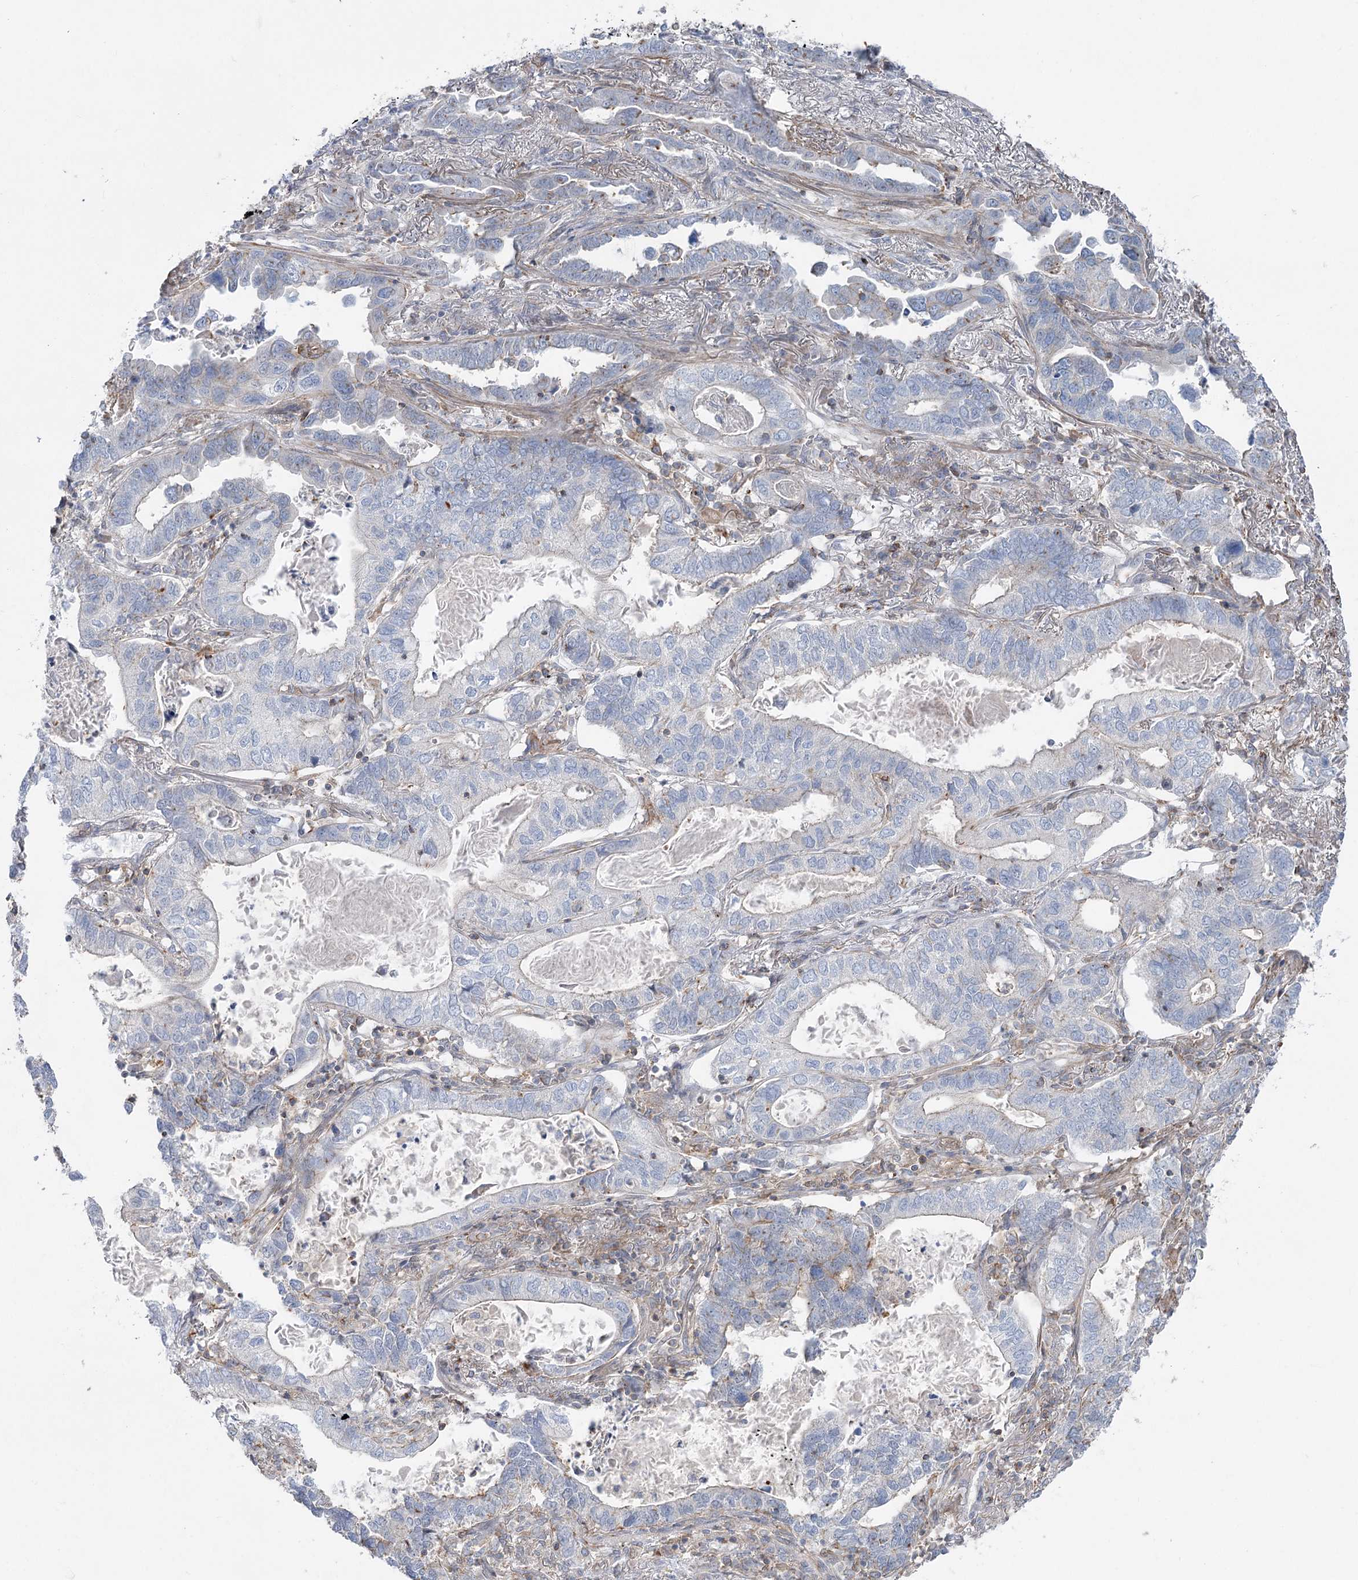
{"staining": {"intensity": "weak", "quantity": "<25%", "location": "cytoplasmic/membranous"}, "tissue": "lung cancer", "cell_type": "Tumor cells", "image_type": "cancer", "snomed": [{"axis": "morphology", "description": "Adenocarcinoma, NOS"}, {"axis": "topography", "description": "Lung"}], "caption": "This is an immunohistochemistry (IHC) micrograph of lung cancer (adenocarcinoma). There is no positivity in tumor cells.", "gene": "LARP1B", "patient": {"sex": "male", "age": 67}}